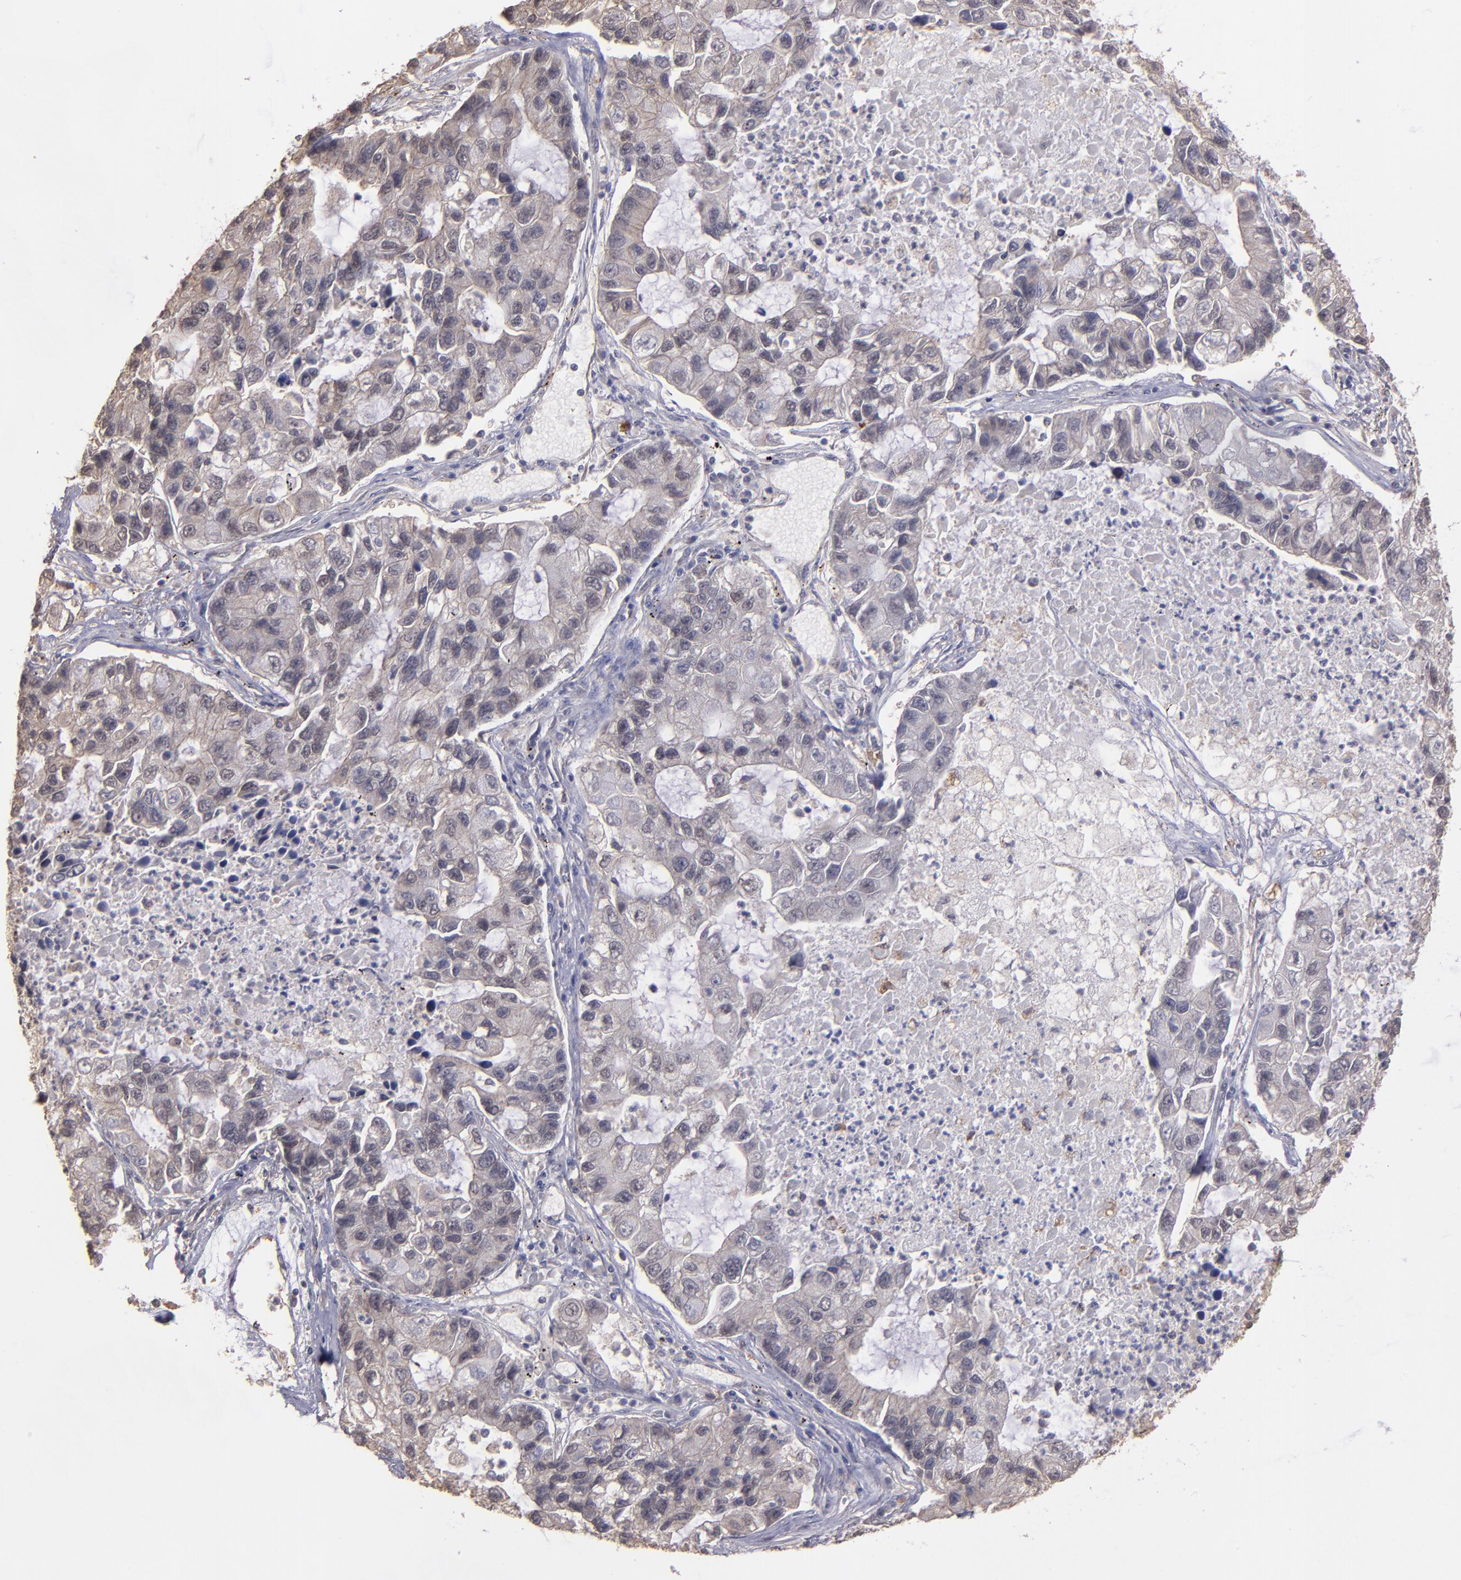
{"staining": {"intensity": "weak", "quantity": "<25%", "location": "cytoplasmic/membranous"}, "tissue": "lung cancer", "cell_type": "Tumor cells", "image_type": "cancer", "snomed": [{"axis": "morphology", "description": "Adenocarcinoma, NOS"}, {"axis": "topography", "description": "Lung"}], "caption": "A high-resolution photomicrograph shows immunohistochemistry staining of lung adenocarcinoma, which displays no significant expression in tumor cells. Brightfield microscopy of immunohistochemistry (IHC) stained with DAB (brown) and hematoxylin (blue), captured at high magnification.", "gene": "SIPA1L1", "patient": {"sex": "female", "age": 51}}